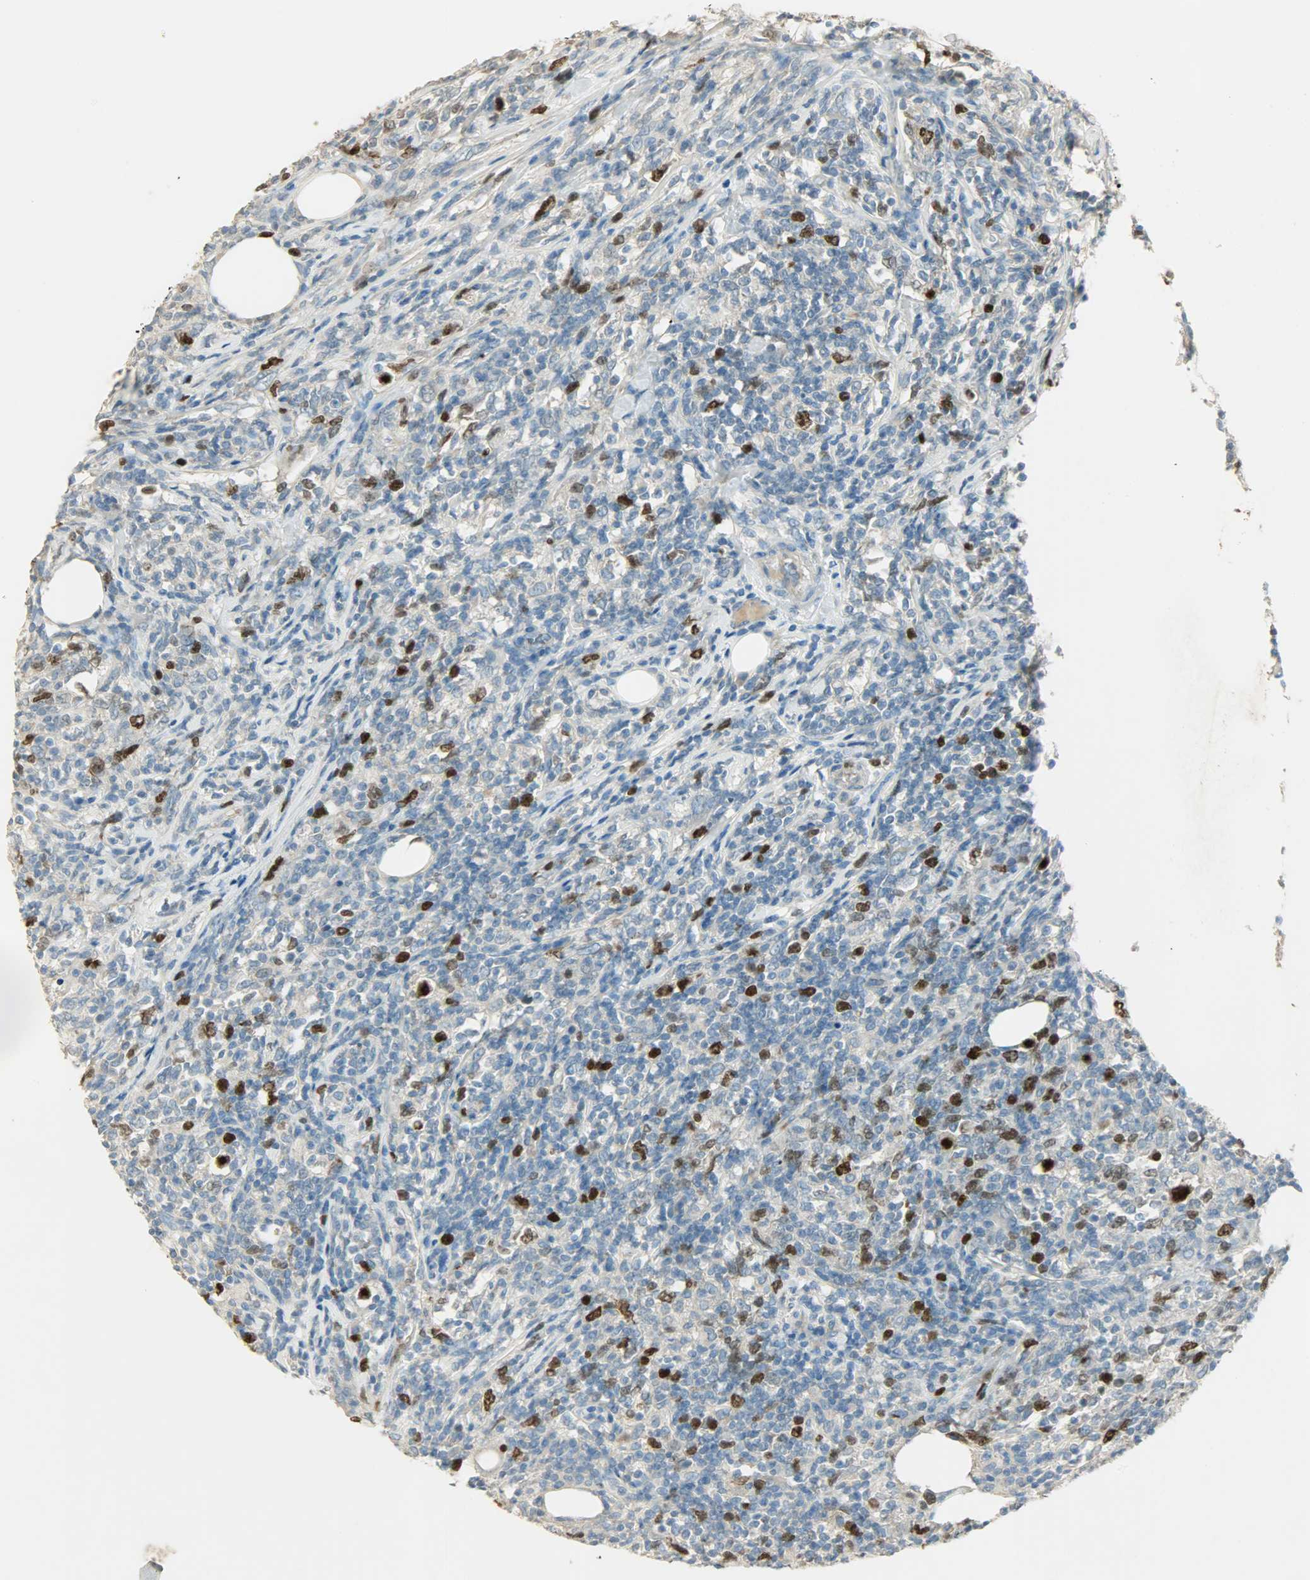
{"staining": {"intensity": "strong", "quantity": "<25%", "location": "cytoplasmic/membranous,nuclear"}, "tissue": "lymphoma", "cell_type": "Tumor cells", "image_type": "cancer", "snomed": [{"axis": "morphology", "description": "Malignant lymphoma, non-Hodgkin's type, High grade"}, {"axis": "topography", "description": "Lymph node"}], "caption": "A high-resolution micrograph shows immunohistochemistry (IHC) staining of high-grade malignant lymphoma, non-Hodgkin's type, which demonstrates strong cytoplasmic/membranous and nuclear staining in approximately <25% of tumor cells. Ihc stains the protein in brown and the nuclei are stained blue.", "gene": "TPX2", "patient": {"sex": "female", "age": 84}}